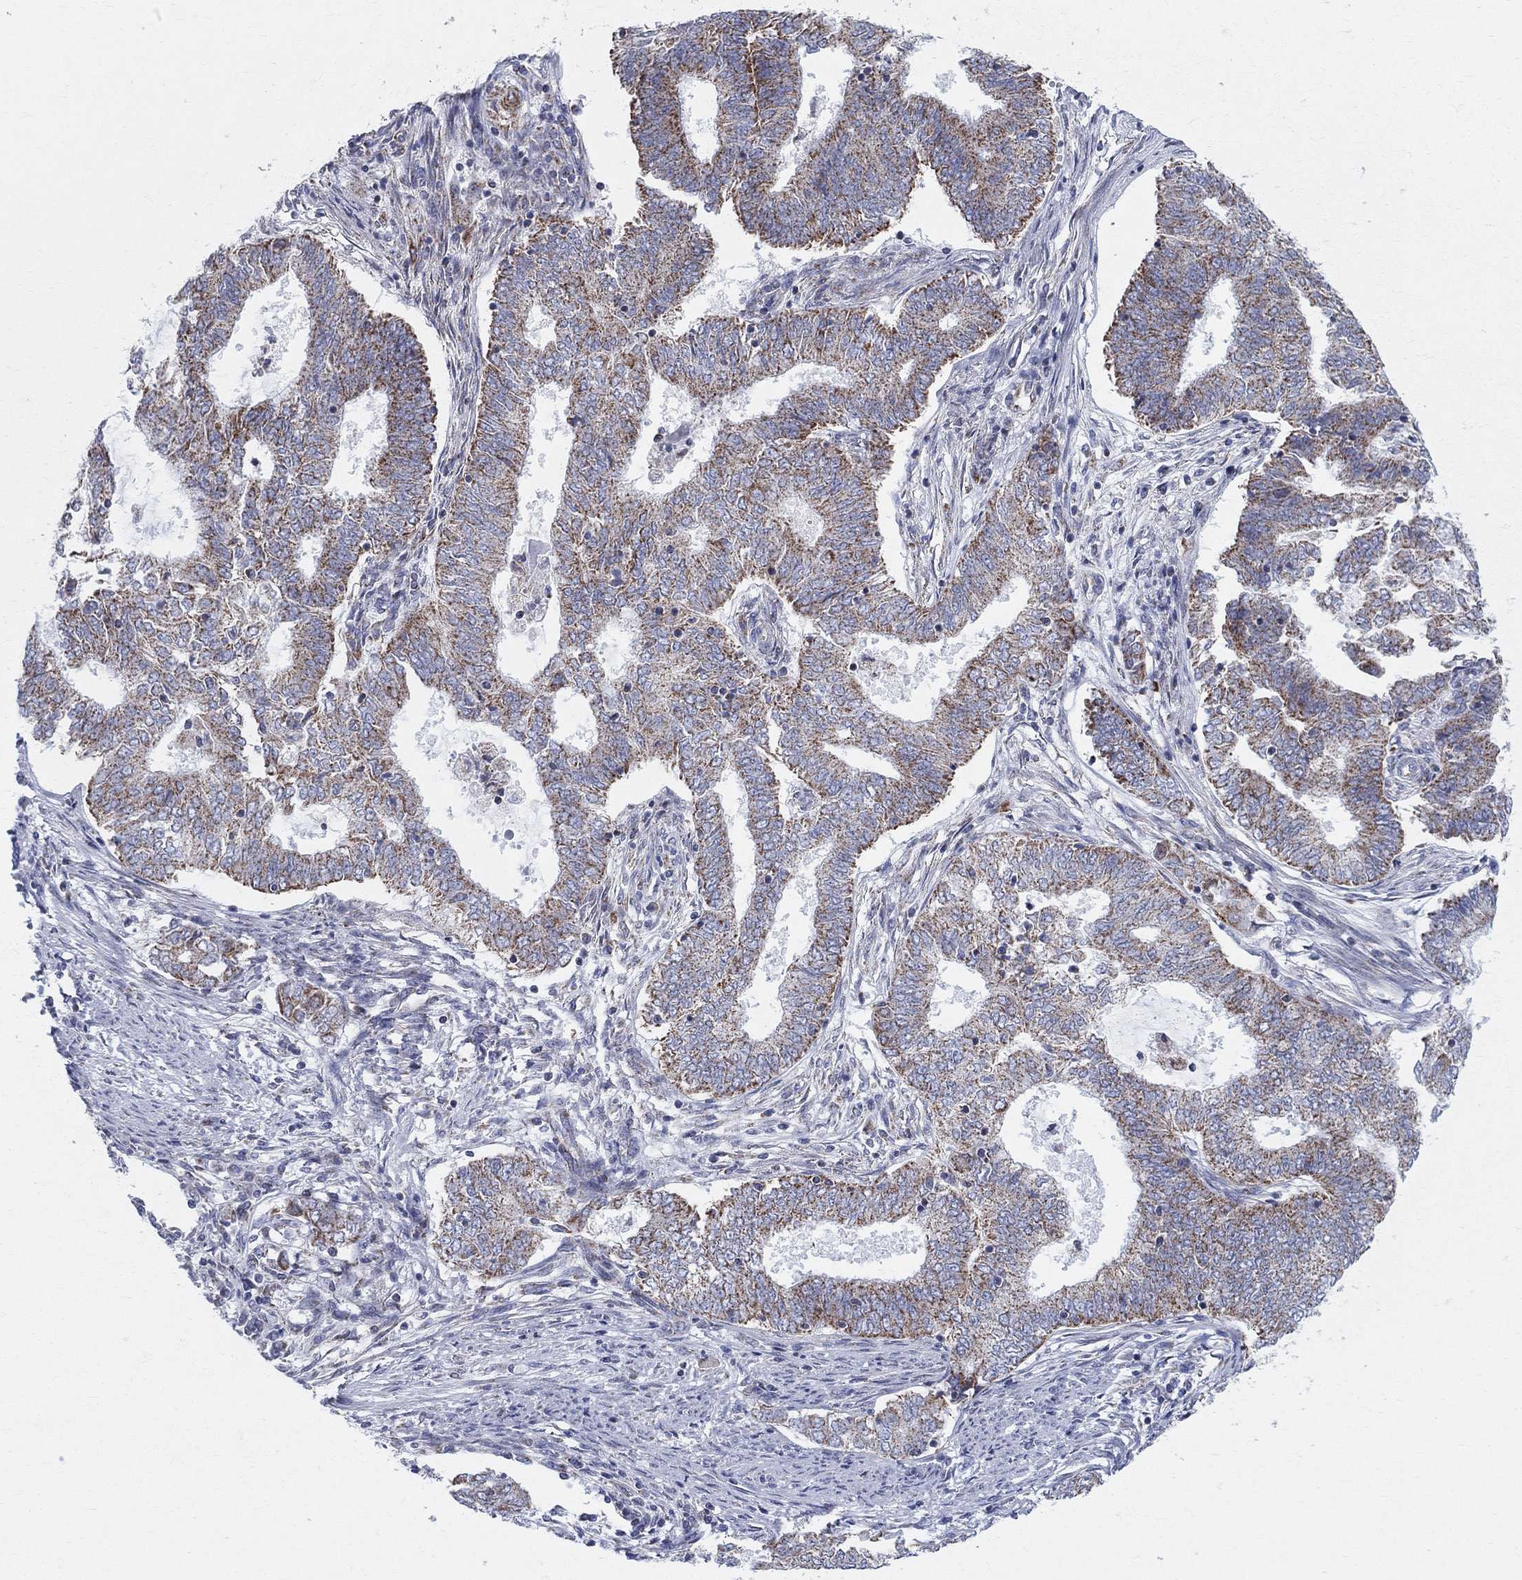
{"staining": {"intensity": "strong", "quantity": "<25%", "location": "cytoplasmic/membranous"}, "tissue": "endometrial cancer", "cell_type": "Tumor cells", "image_type": "cancer", "snomed": [{"axis": "morphology", "description": "Adenocarcinoma, NOS"}, {"axis": "topography", "description": "Endometrium"}], "caption": "This is an image of immunohistochemistry staining of adenocarcinoma (endometrial), which shows strong expression in the cytoplasmic/membranous of tumor cells.", "gene": "KISS1R", "patient": {"sex": "female", "age": 62}}